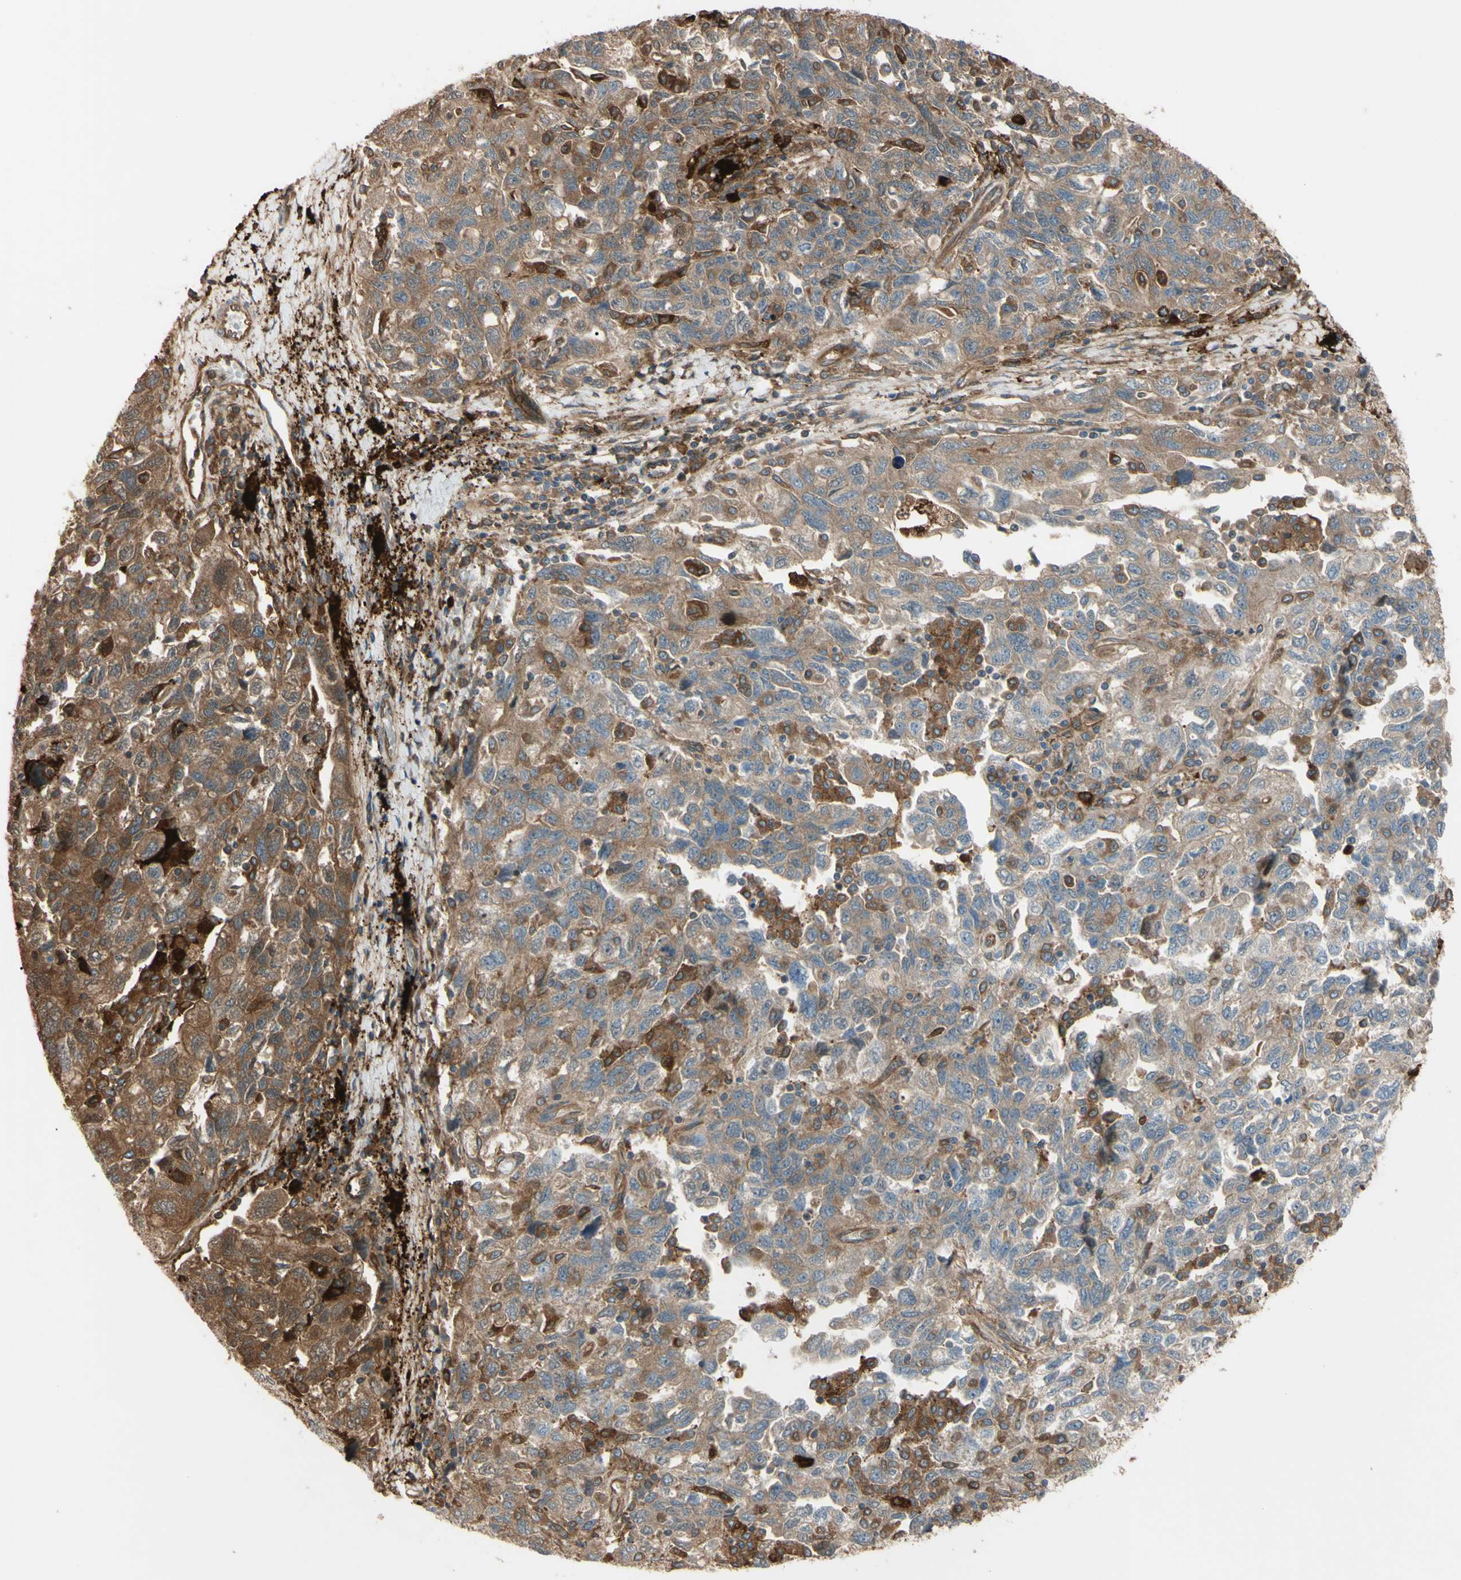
{"staining": {"intensity": "moderate", "quantity": ">75%", "location": "cytoplasmic/membranous"}, "tissue": "ovarian cancer", "cell_type": "Tumor cells", "image_type": "cancer", "snomed": [{"axis": "morphology", "description": "Carcinoma, NOS"}, {"axis": "morphology", "description": "Cystadenocarcinoma, serous, NOS"}, {"axis": "topography", "description": "Ovary"}], "caption": "Protein staining of serous cystadenocarcinoma (ovarian) tissue shows moderate cytoplasmic/membranous staining in about >75% of tumor cells.", "gene": "PTPN12", "patient": {"sex": "female", "age": 69}}